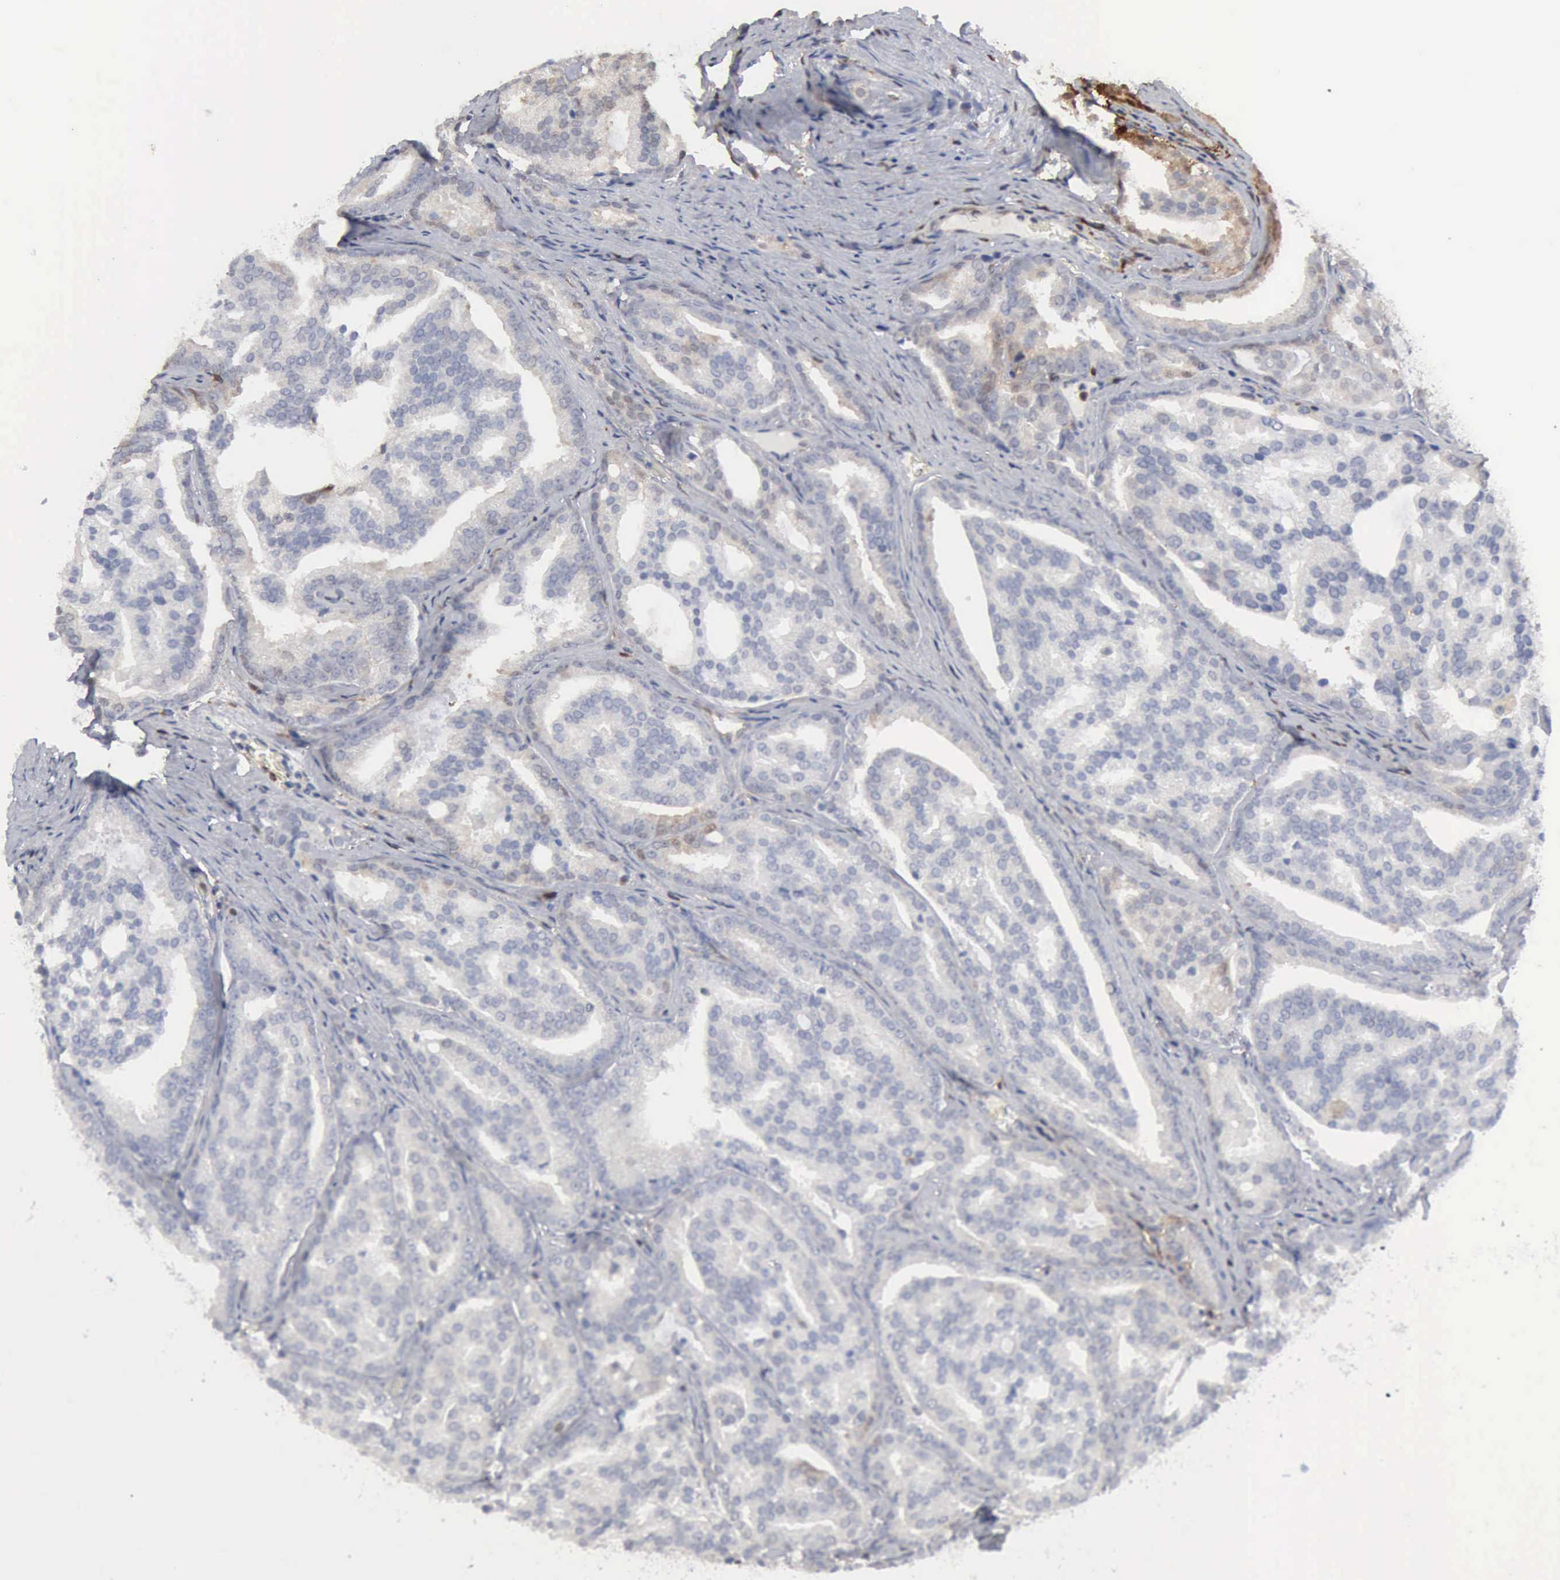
{"staining": {"intensity": "negative", "quantity": "none", "location": "none"}, "tissue": "prostate cancer", "cell_type": "Tumor cells", "image_type": "cancer", "snomed": [{"axis": "morphology", "description": "Adenocarcinoma, High grade"}, {"axis": "topography", "description": "Prostate"}], "caption": "A photomicrograph of human prostate cancer (high-grade adenocarcinoma) is negative for staining in tumor cells. (DAB (3,3'-diaminobenzidine) immunohistochemistry (IHC), high magnification).", "gene": "STAT1", "patient": {"sex": "male", "age": 64}}